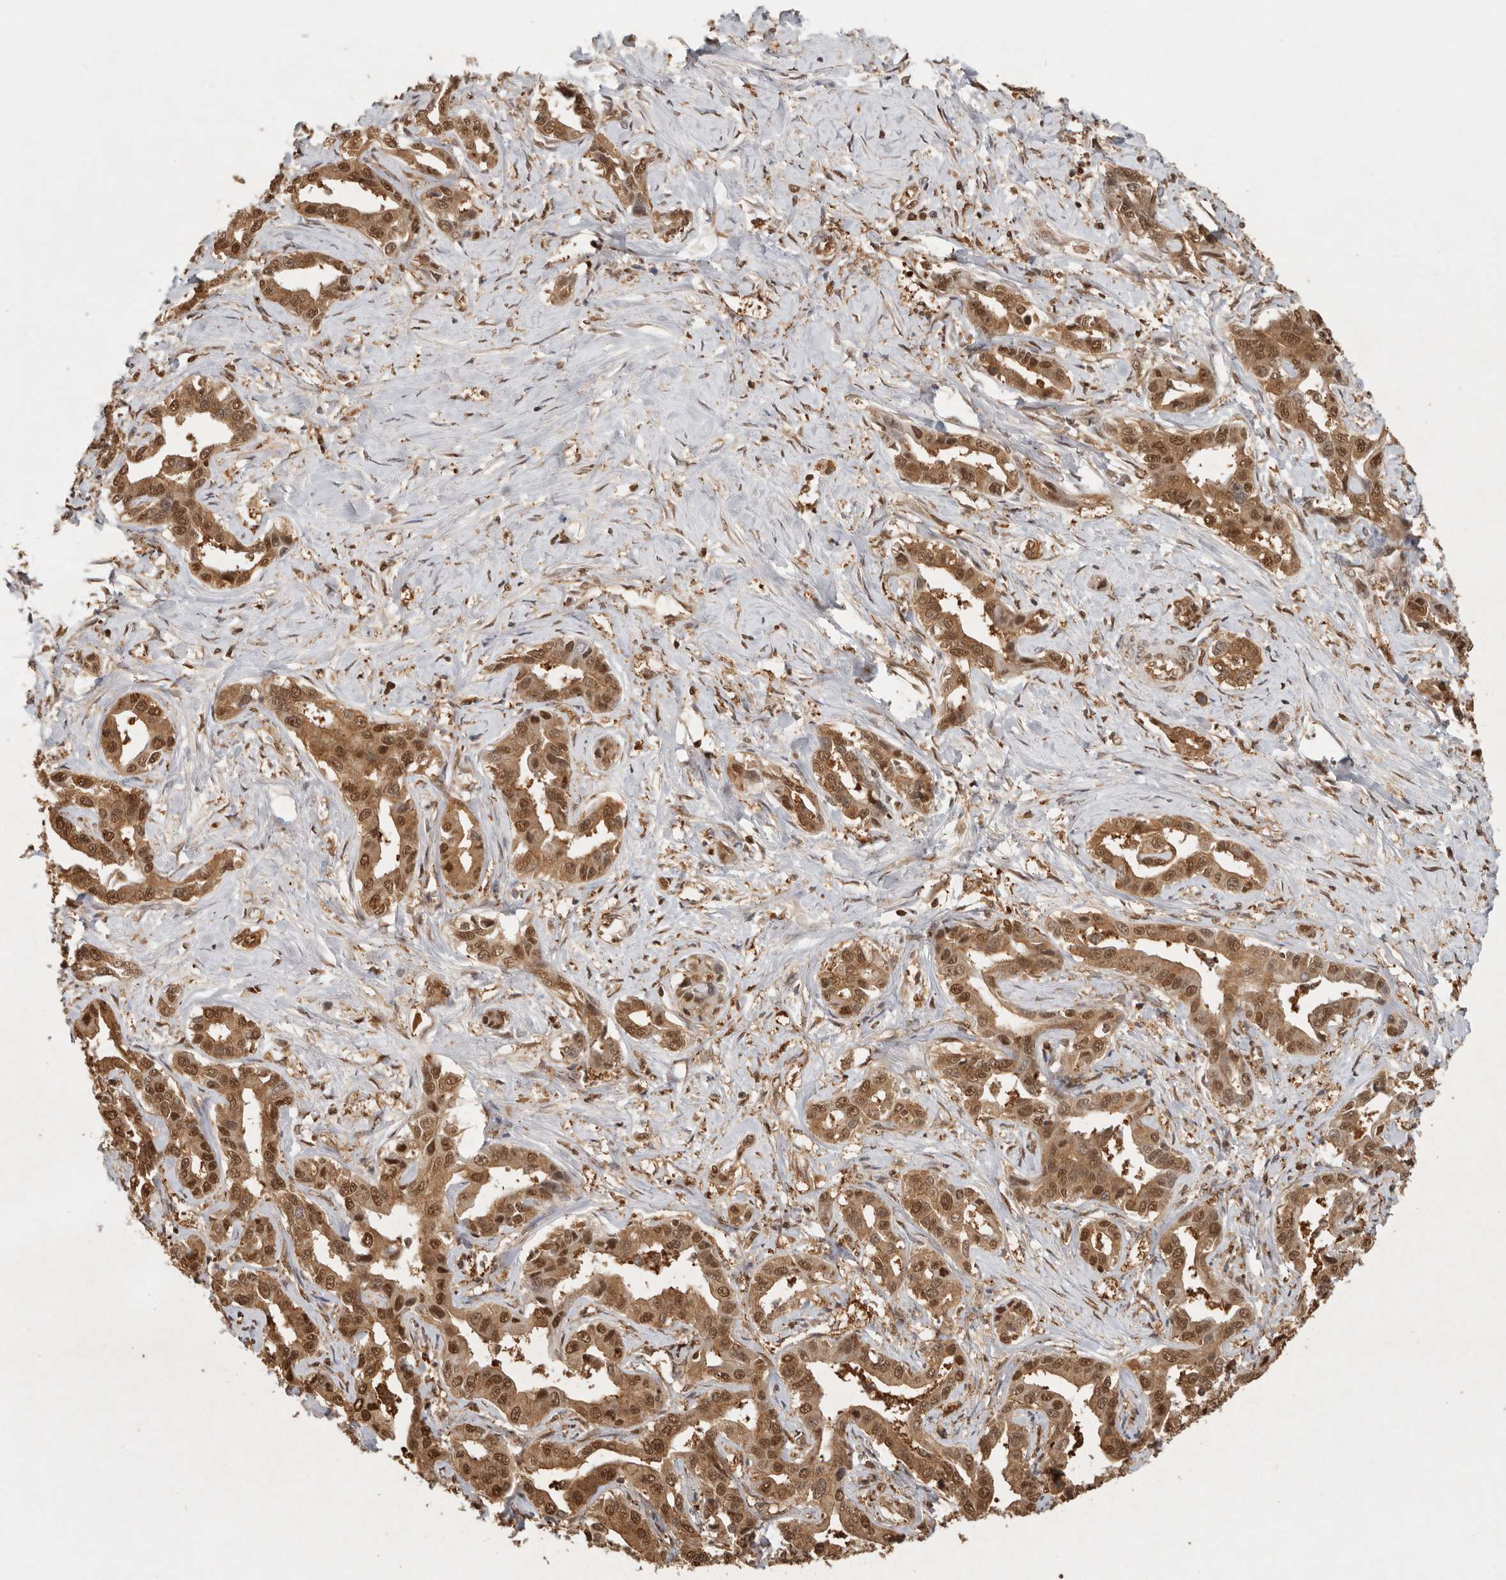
{"staining": {"intensity": "moderate", "quantity": ">75%", "location": "cytoplasmic/membranous,nuclear"}, "tissue": "liver cancer", "cell_type": "Tumor cells", "image_type": "cancer", "snomed": [{"axis": "morphology", "description": "Cholangiocarcinoma"}, {"axis": "topography", "description": "Liver"}], "caption": "A brown stain labels moderate cytoplasmic/membranous and nuclear expression of a protein in cholangiocarcinoma (liver) tumor cells.", "gene": "PSMA5", "patient": {"sex": "male", "age": 59}}